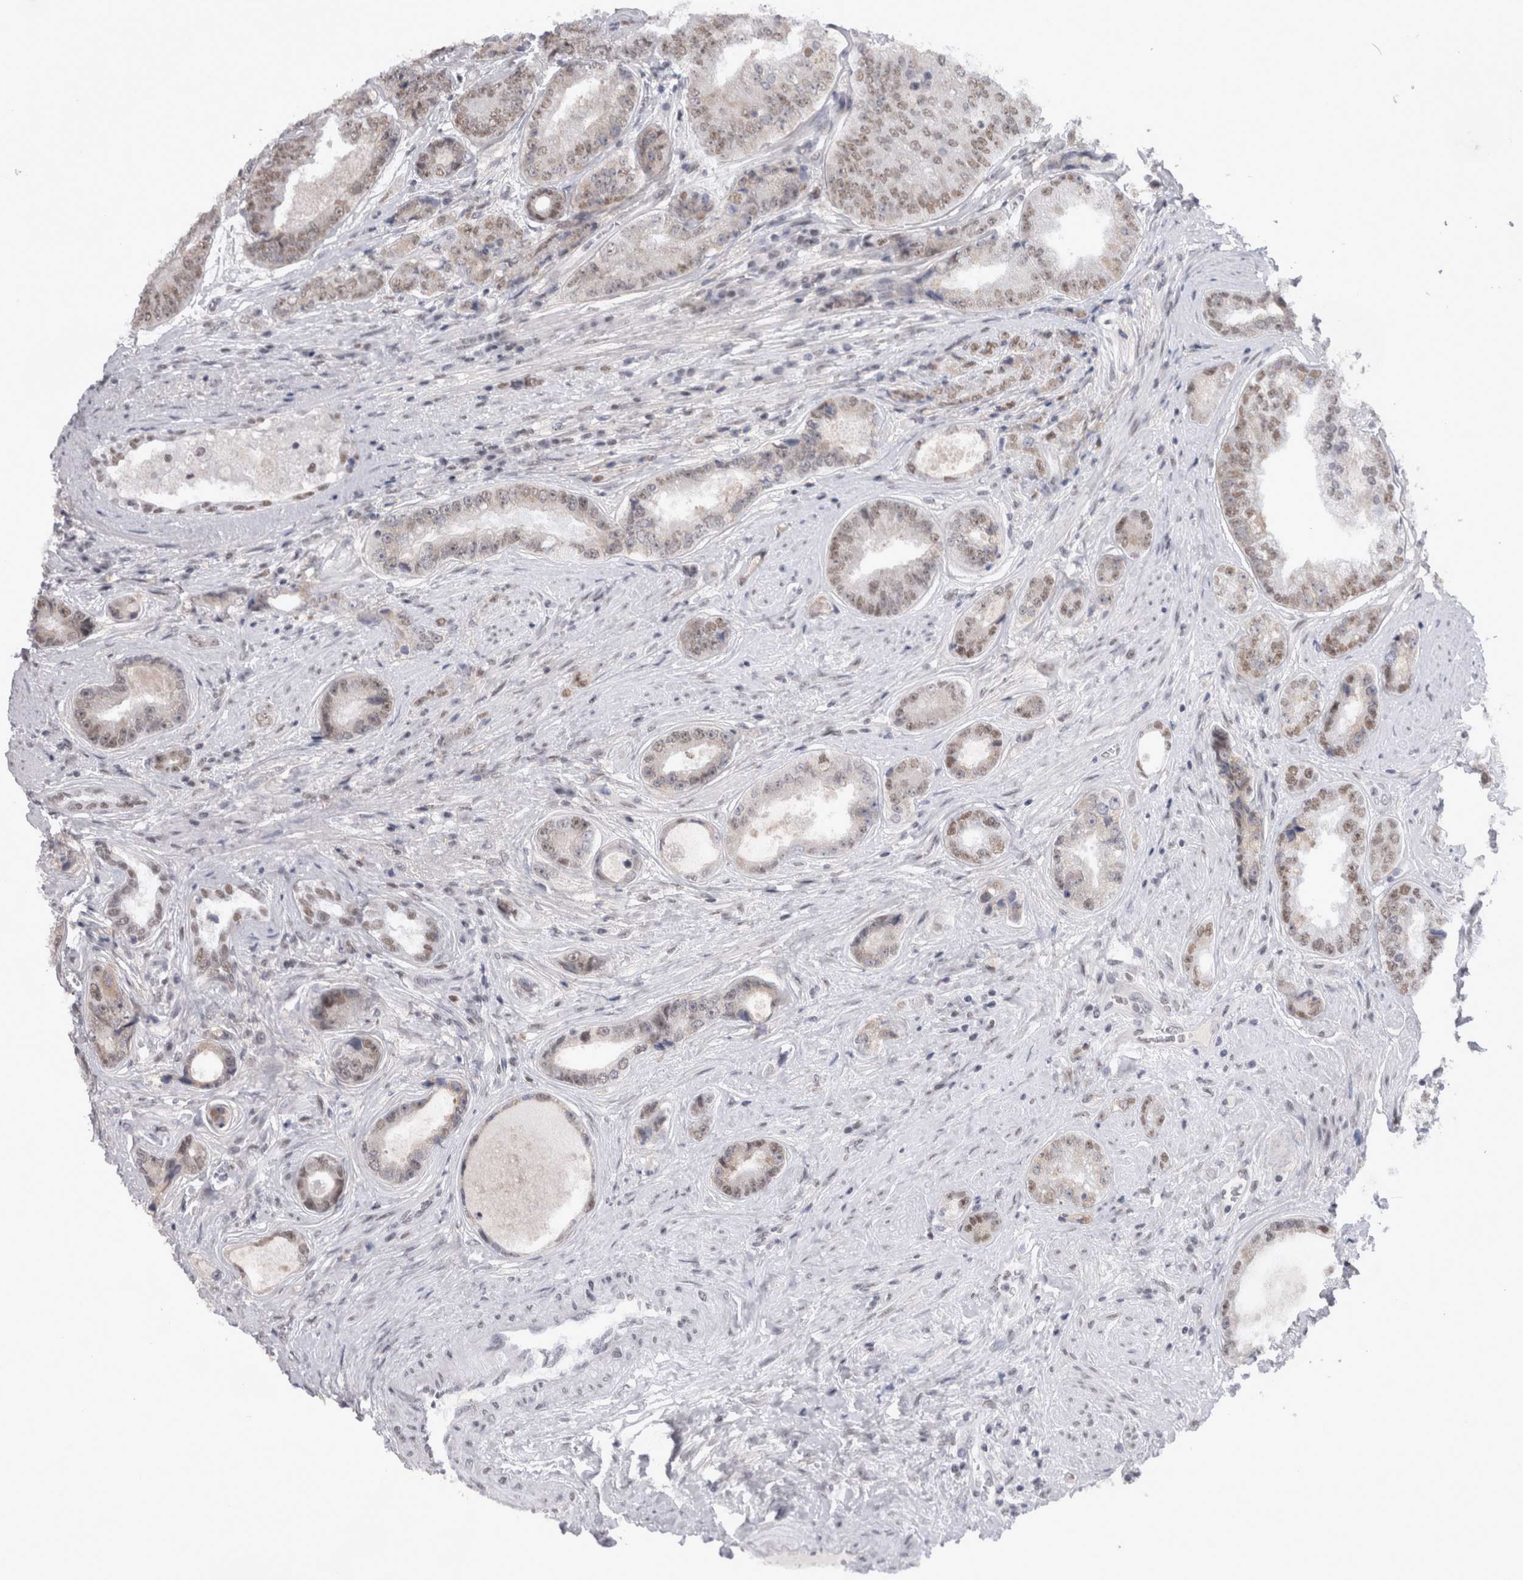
{"staining": {"intensity": "moderate", "quantity": "25%-75%", "location": "nuclear"}, "tissue": "prostate cancer", "cell_type": "Tumor cells", "image_type": "cancer", "snomed": [{"axis": "morphology", "description": "Adenocarcinoma, High grade"}, {"axis": "topography", "description": "Prostate"}], "caption": "Immunohistochemistry (IHC) staining of prostate cancer, which exhibits medium levels of moderate nuclear expression in about 25%-75% of tumor cells indicating moderate nuclear protein expression. The staining was performed using DAB (3,3'-diaminobenzidine) (brown) for protein detection and nuclei were counterstained in hematoxylin (blue).", "gene": "API5", "patient": {"sex": "male", "age": 61}}